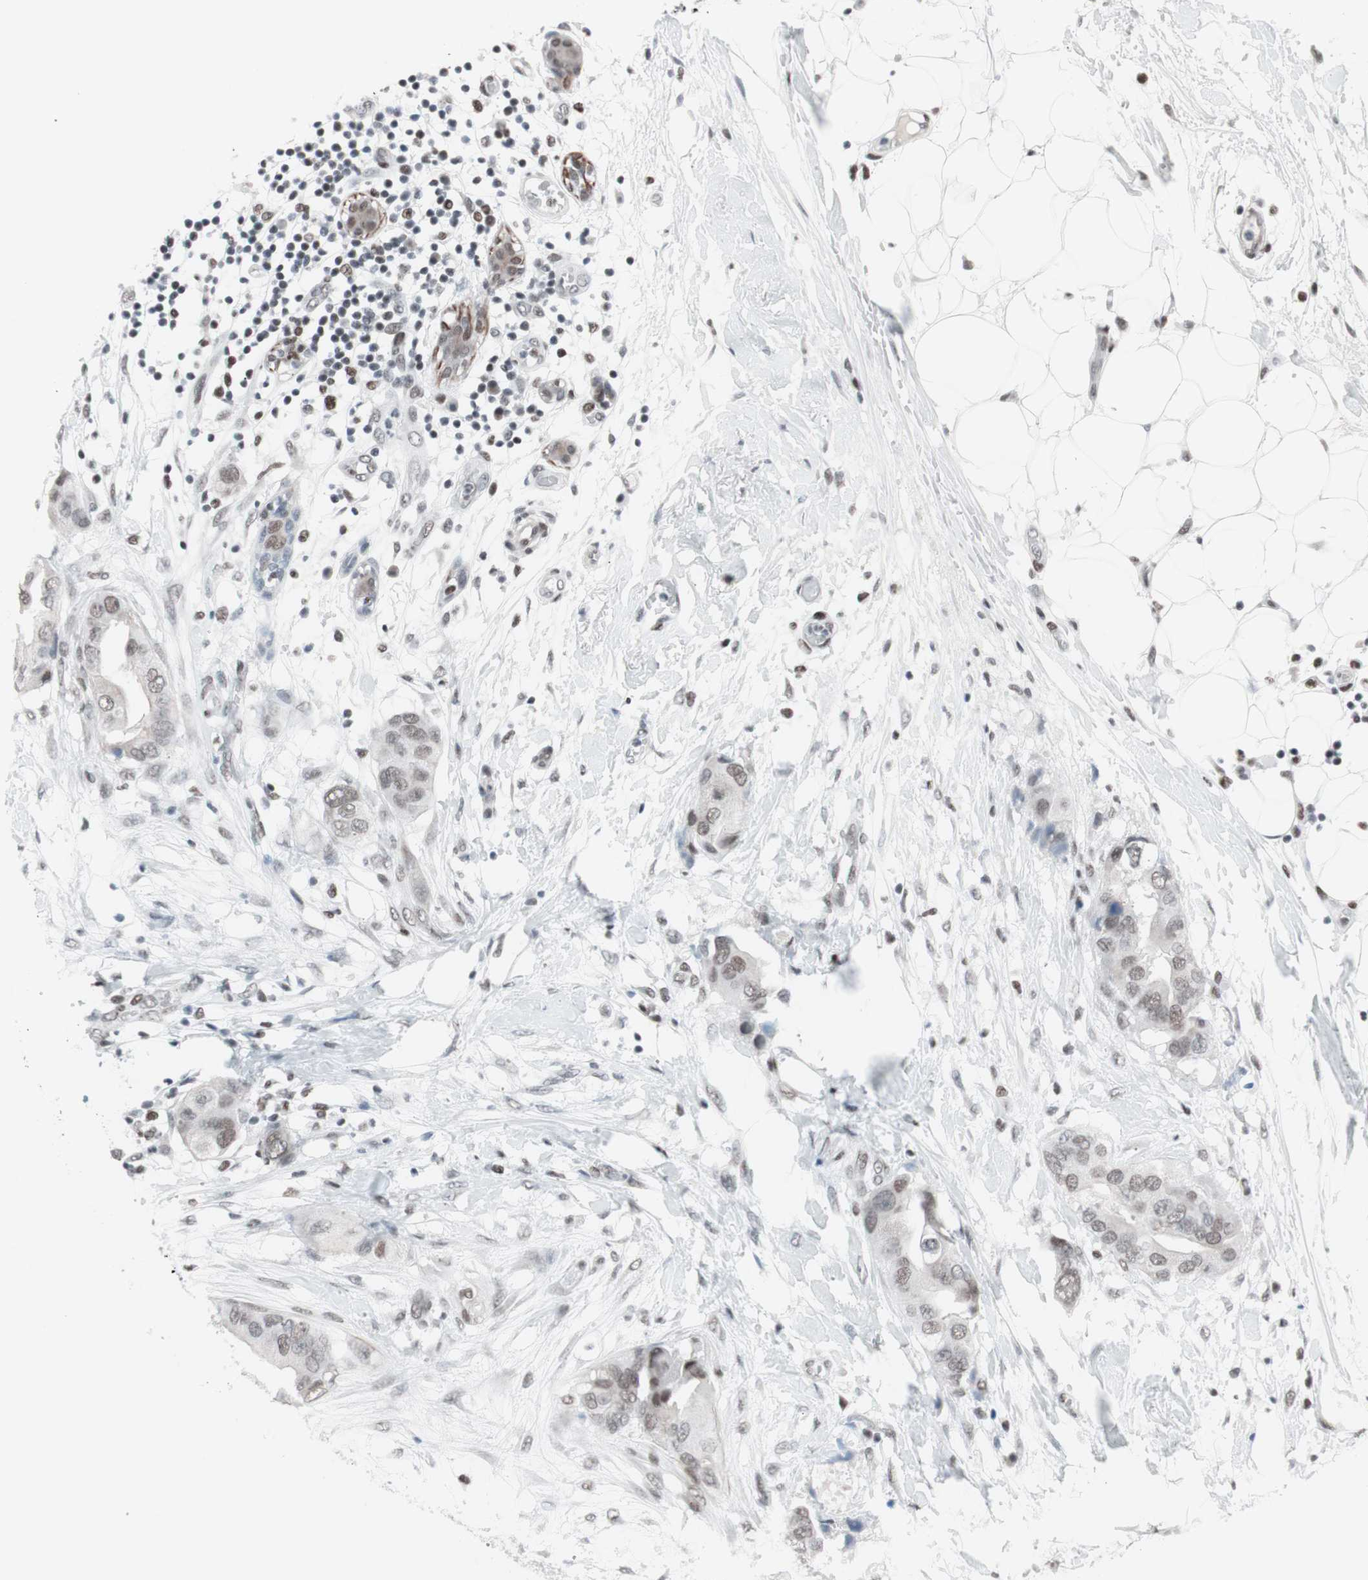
{"staining": {"intensity": "weak", "quantity": "25%-75%", "location": "nuclear"}, "tissue": "breast cancer", "cell_type": "Tumor cells", "image_type": "cancer", "snomed": [{"axis": "morphology", "description": "Duct carcinoma"}, {"axis": "topography", "description": "Breast"}], "caption": "Immunohistochemistry (IHC) image of neoplastic tissue: human infiltrating ductal carcinoma (breast) stained using IHC demonstrates low levels of weak protein expression localized specifically in the nuclear of tumor cells, appearing as a nuclear brown color.", "gene": "ARID1A", "patient": {"sex": "female", "age": 40}}